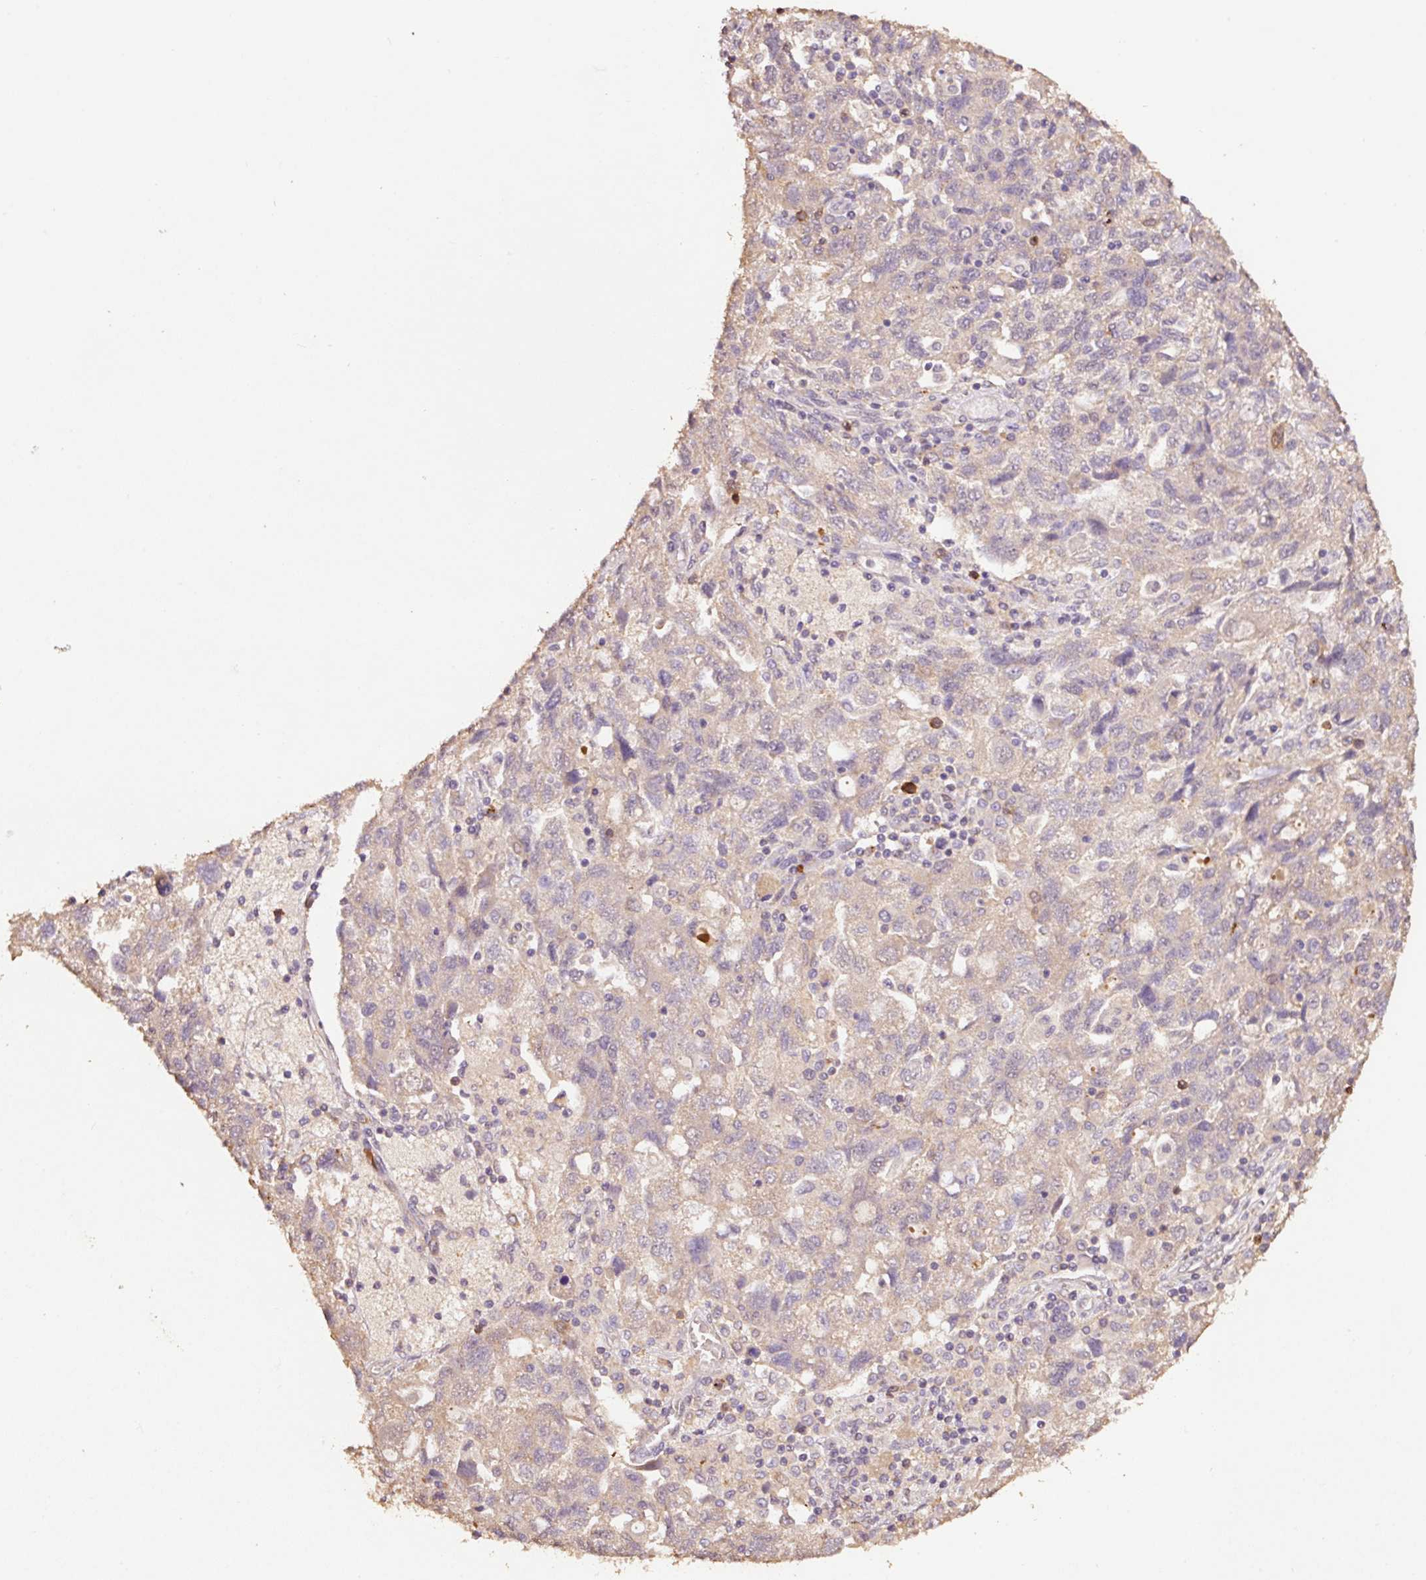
{"staining": {"intensity": "weak", "quantity": ">75%", "location": "cytoplasmic/membranous"}, "tissue": "ovarian cancer", "cell_type": "Tumor cells", "image_type": "cancer", "snomed": [{"axis": "morphology", "description": "Carcinoma, NOS"}, {"axis": "morphology", "description": "Cystadenocarcinoma, serous, NOS"}, {"axis": "topography", "description": "Ovary"}], "caption": "Immunohistochemical staining of human ovarian carcinoma shows low levels of weak cytoplasmic/membranous staining in about >75% of tumor cells. The staining was performed using DAB to visualize the protein expression in brown, while the nuclei were stained in blue with hematoxylin (Magnification: 20x).", "gene": "HERC2", "patient": {"sex": "female", "age": 69}}